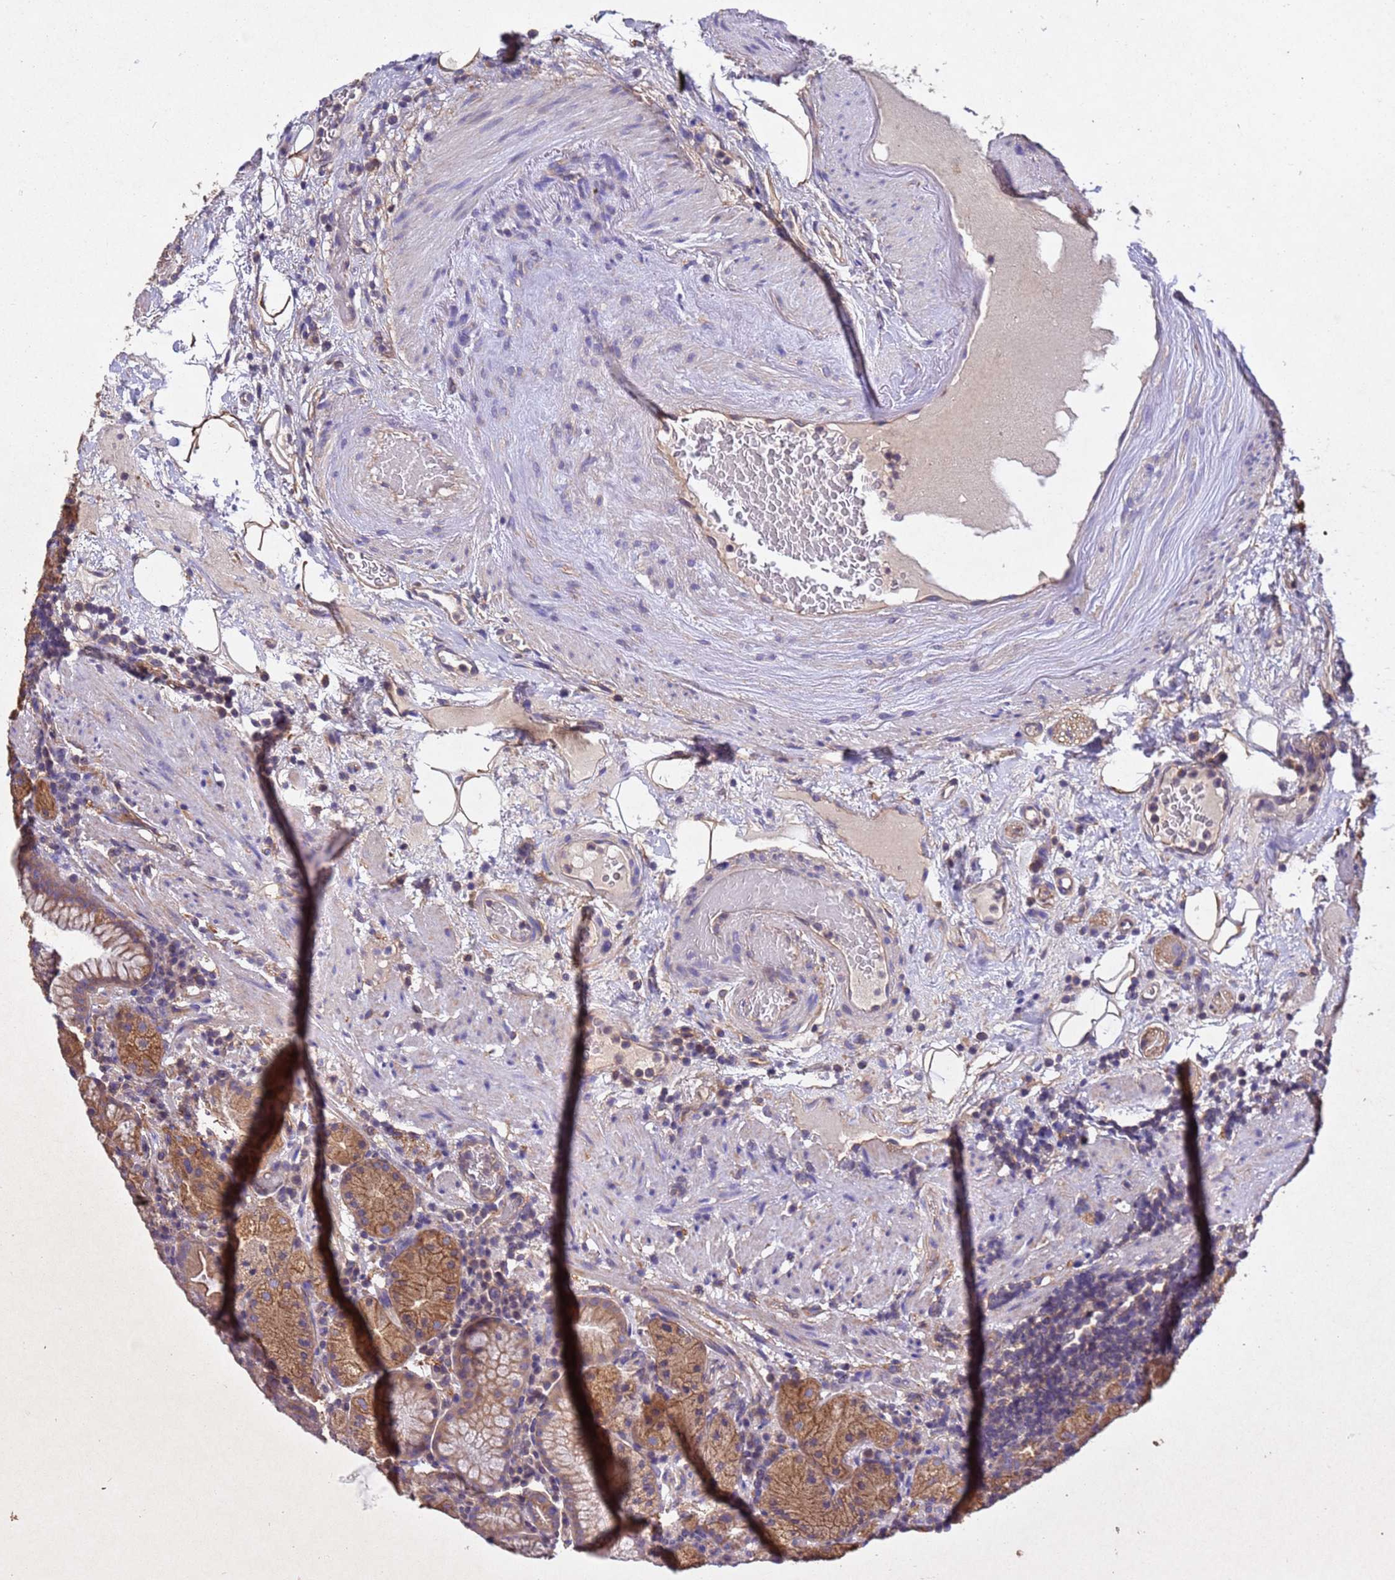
{"staining": {"intensity": "moderate", "quantity": ">75%", "location": "cytoplasmic/membranous"}, "tissue": "stomach", "cell_type": "Glandular cells", "image_type": "normal", "snomed": [{"axis": "morphology", "description": "Normal tissue, NOS"}, {"axis": "morphology", "description": "Inflammation, NOS"}, {"axis": "topography", "description": "Stomach"}], "caption": "High-power microscopy captured an immunohistochemistry (IHC) image of normal stomach, revealing moderate cytoplasmic/membranous expression in about >75% of glandular cells.", "gene": "MTX3", "patient": {"sex": "male", "age": 79}}